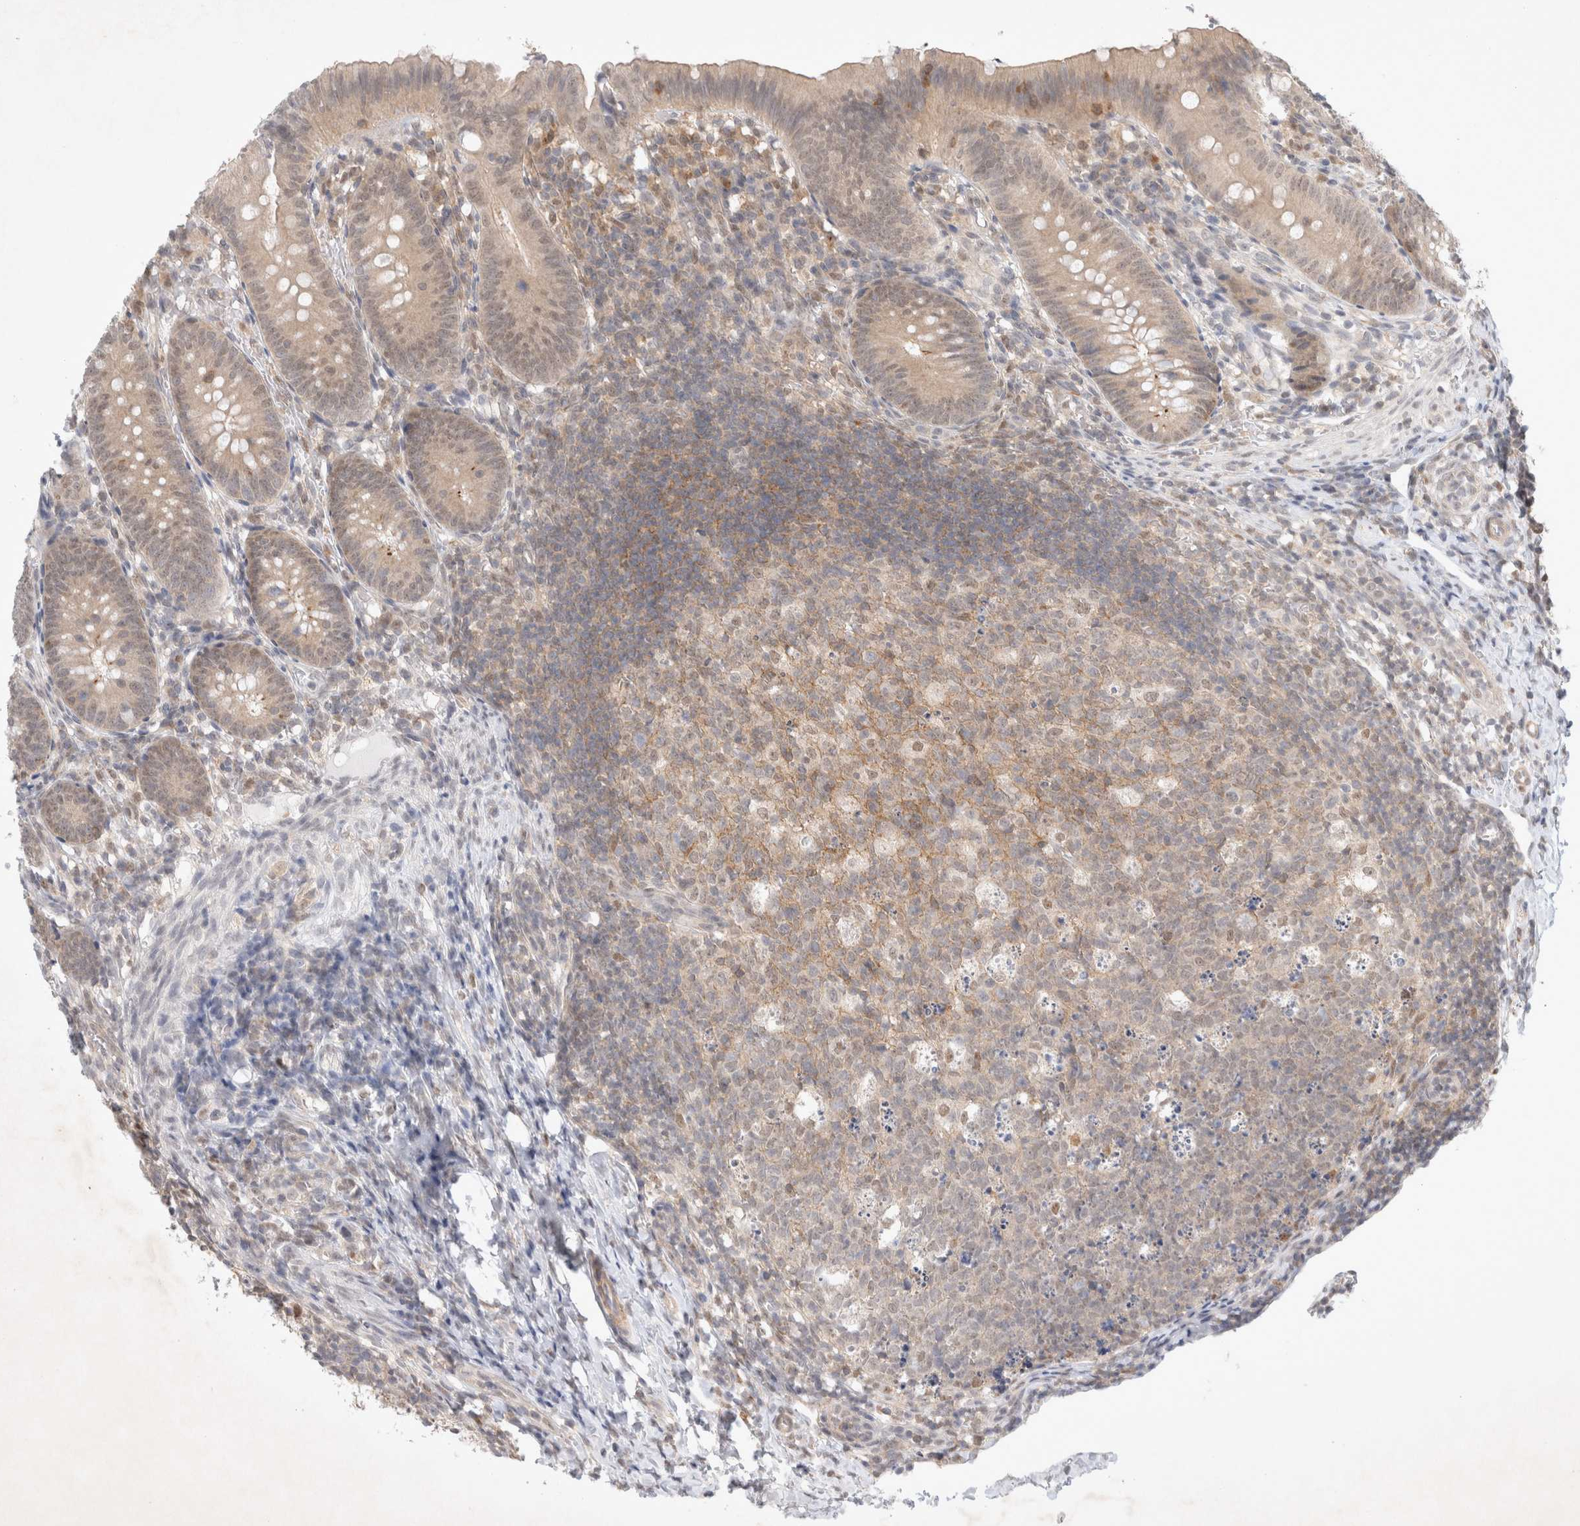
{"staining": {"intensity": "weak", "quantity": "<25%", "location": "cytoplasmic/membranous,nuclear"}, "tissue": "appendix", "cell_type": "Glandular cells", "image_type": "normal", "snomed": [{"axis": "morphology", "description": "Normal tissue, NOS"}, {"axis": "topography", "description": "Appendix"}], "caption": "IHC histopathology image of benign human appendix stained for a protein (brown), which displays no staining in glandular cells. (DAB immunohistochemistry, high magnification).", "gene": "FBXO42", "patient": {"sex": "male", "age": 1}}